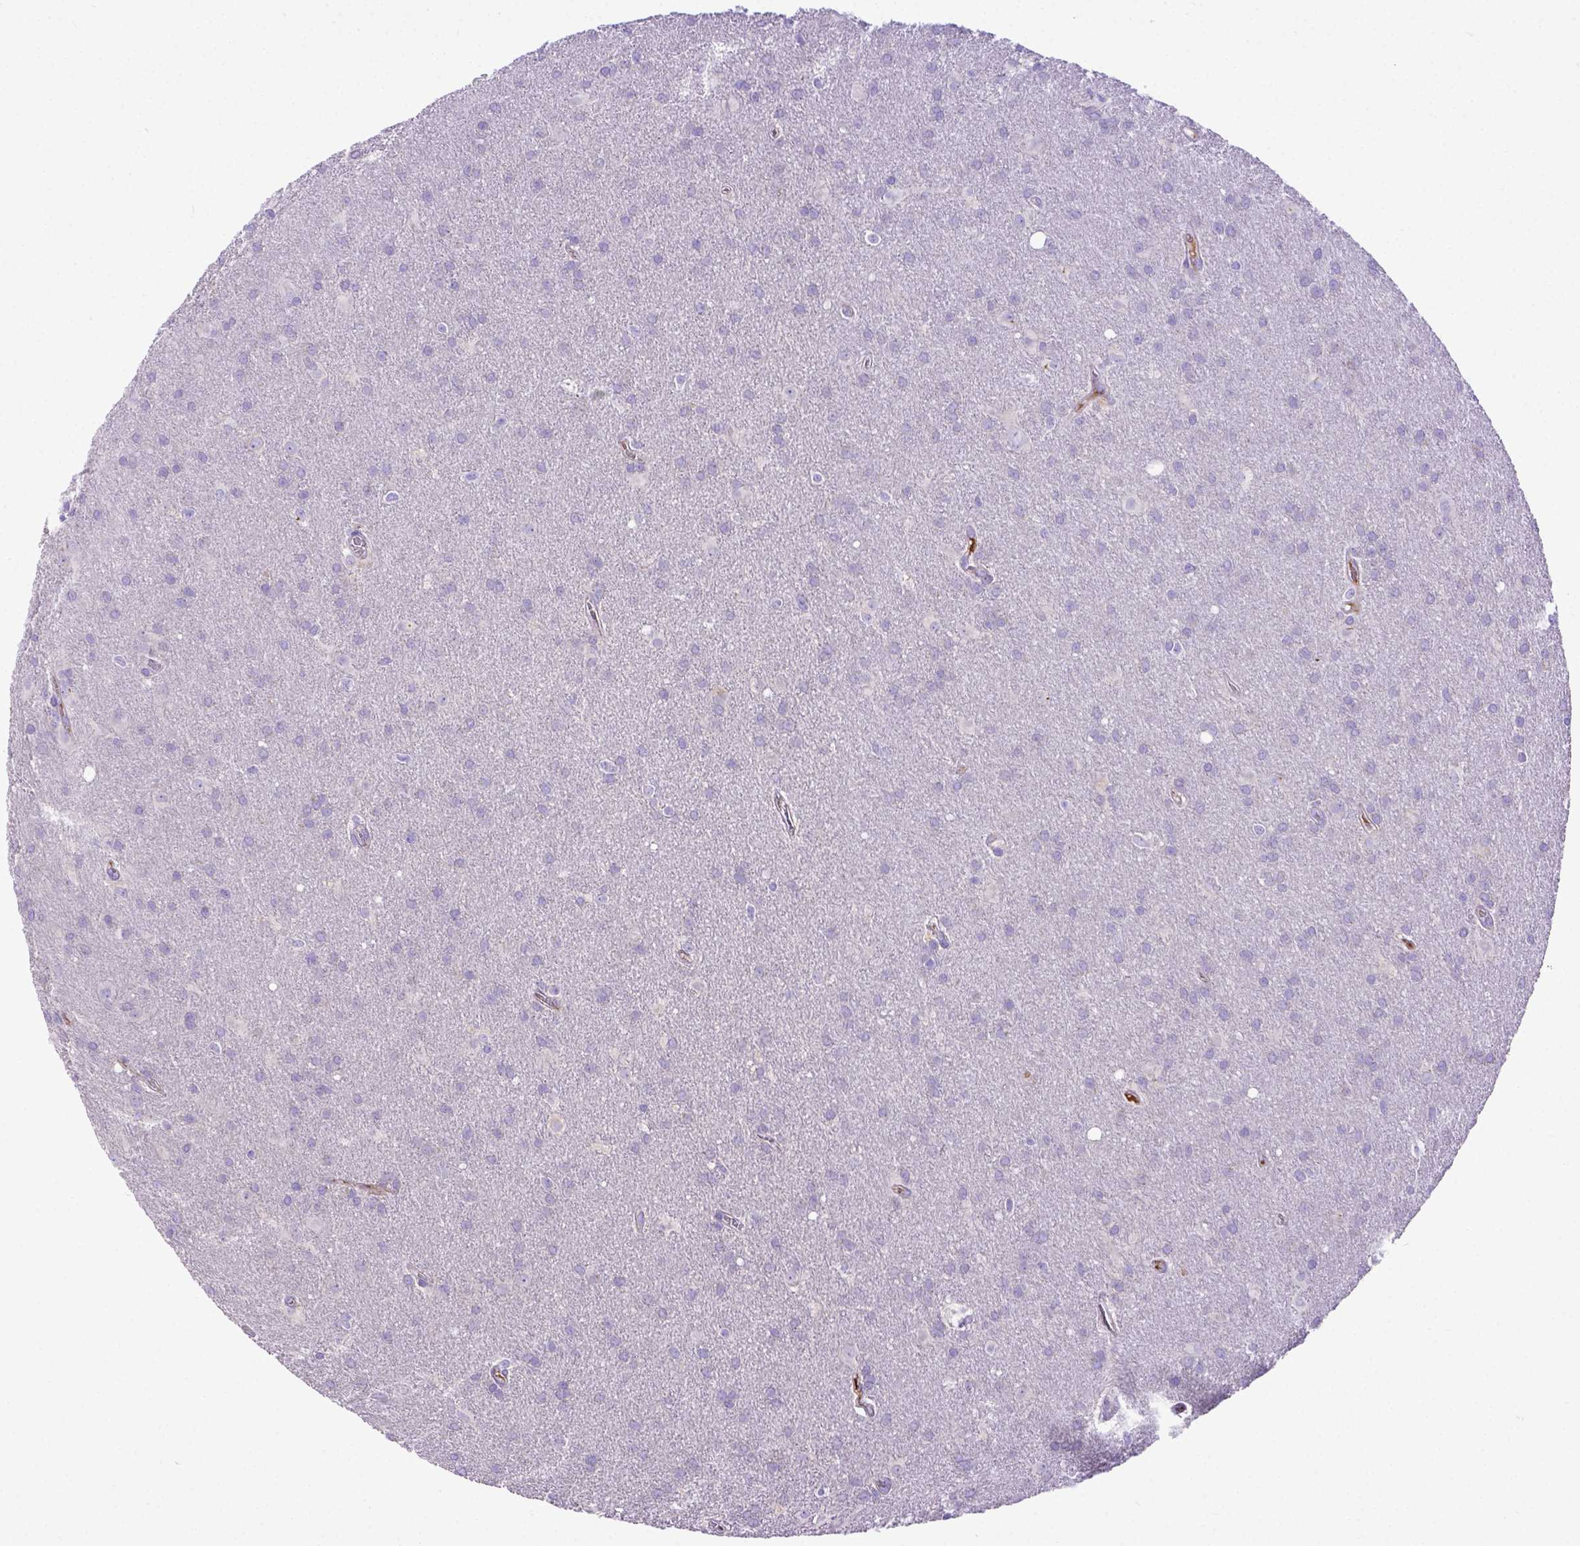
{"staining": {"intensity": "negative", "quantity": "none", "location": "none"}, "tissue": "glioma", "cell_type": "Tumor cells", "image_type": "cancer", "snomed": [{"axis": "morphology", "description": "Glioma, malignant, Low grade"}, {"axis": "topography", "description": "Brain"}], "caption": "Protein analysis of glioma demonstrates no significant positivity in tumor cells.", "gene": "CFAP300", "patient": {"sex": "male", "age": 58}}